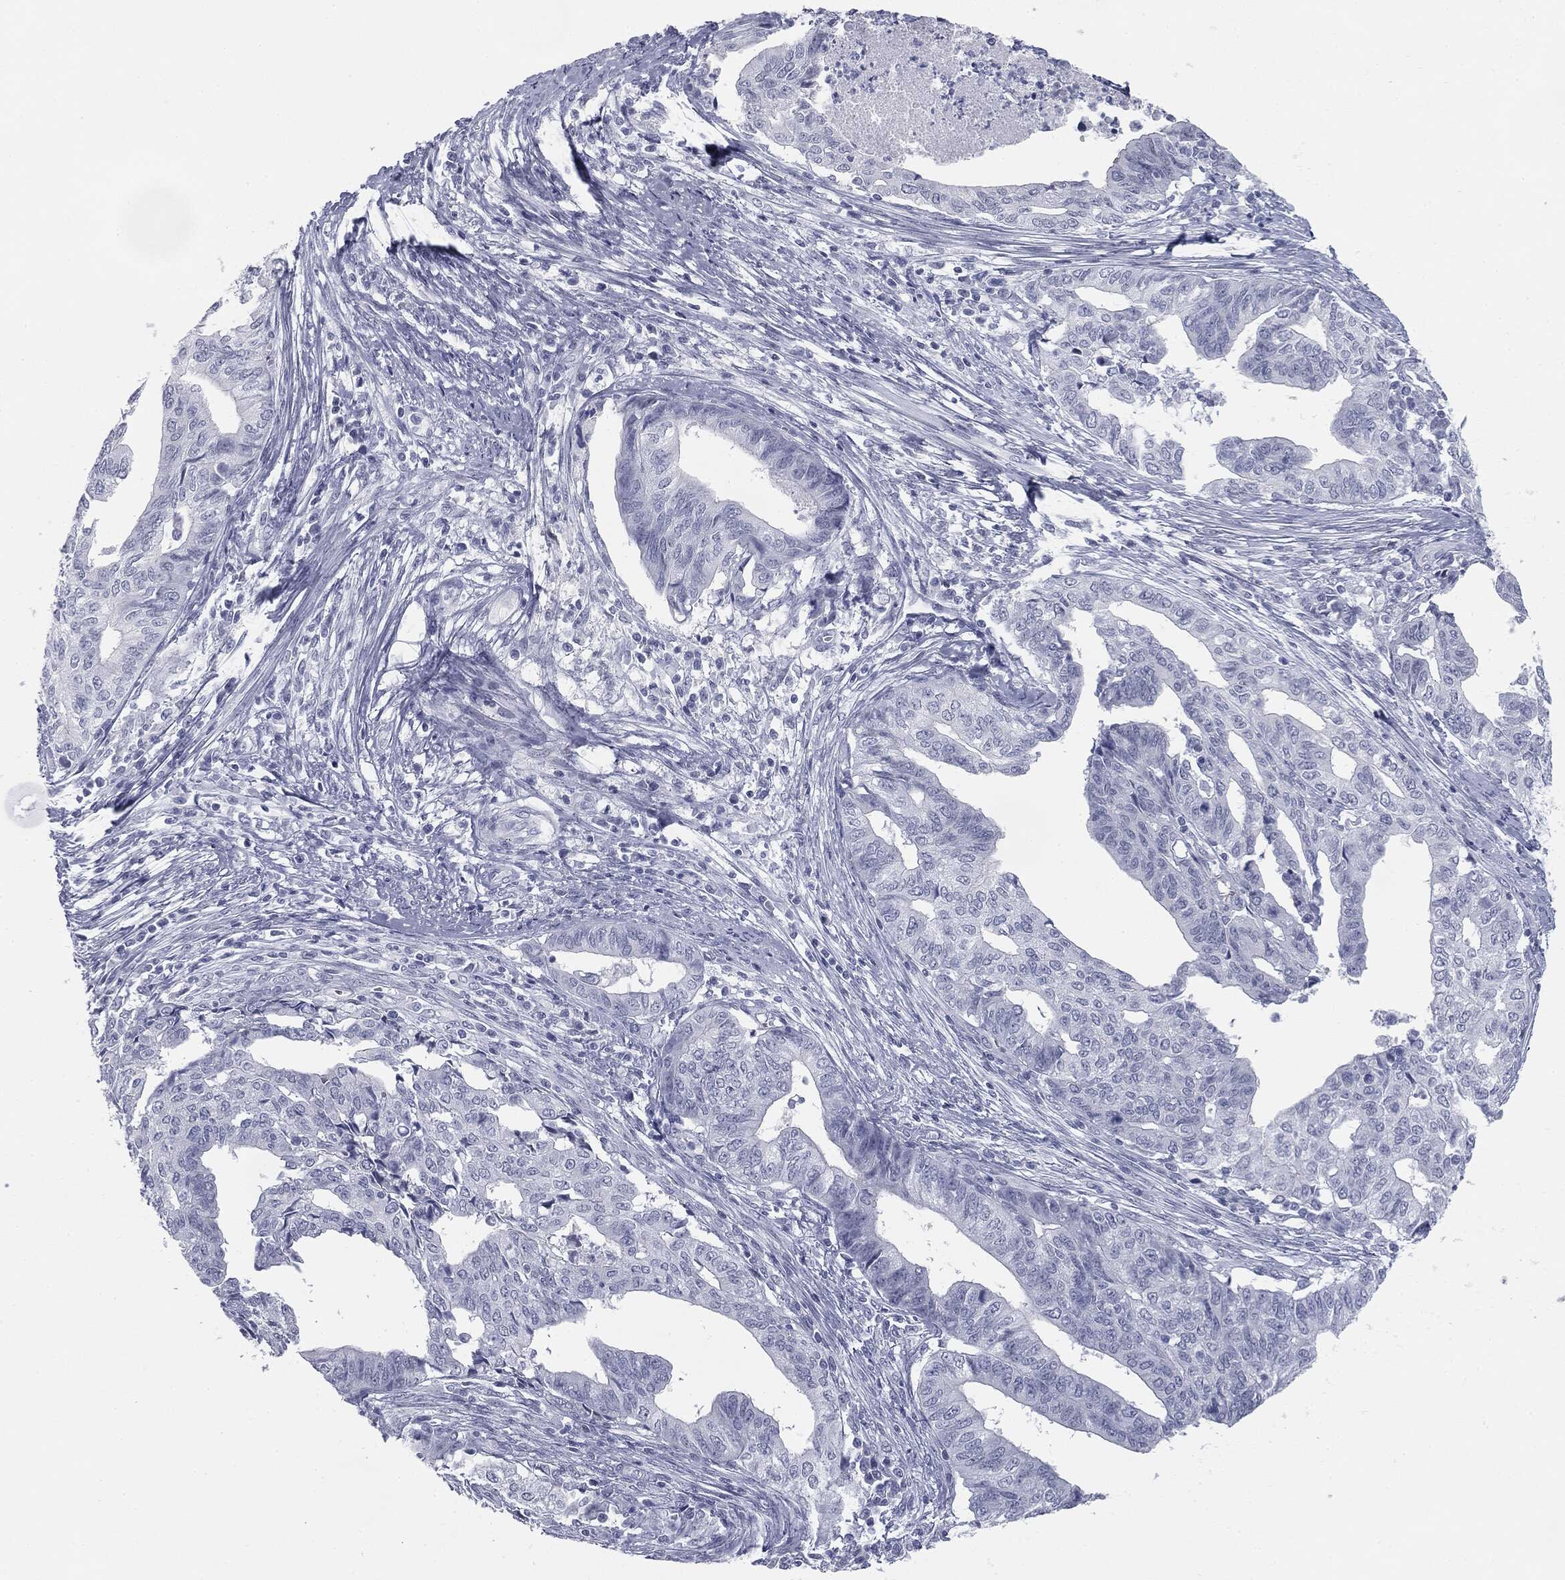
{"staining": {"intensity": "negative", "quantity": "none", "location": "none"}, "tissue": "endometrial cancer", "cell_type": "Tumor cells", "image_type": "cancer", "snomed": [{"axis": "morphology", "description": "Adenocarcinoma, NOS"}, {"axis": "topography", "description": "Endometrium"}], "caption": "Endometrial cancer stained for a protein using immunohistochemistry (IHC) shows no positivity tumor cells.", "gene": "TPO", "patient": {"sex": "female", "age": 65}}